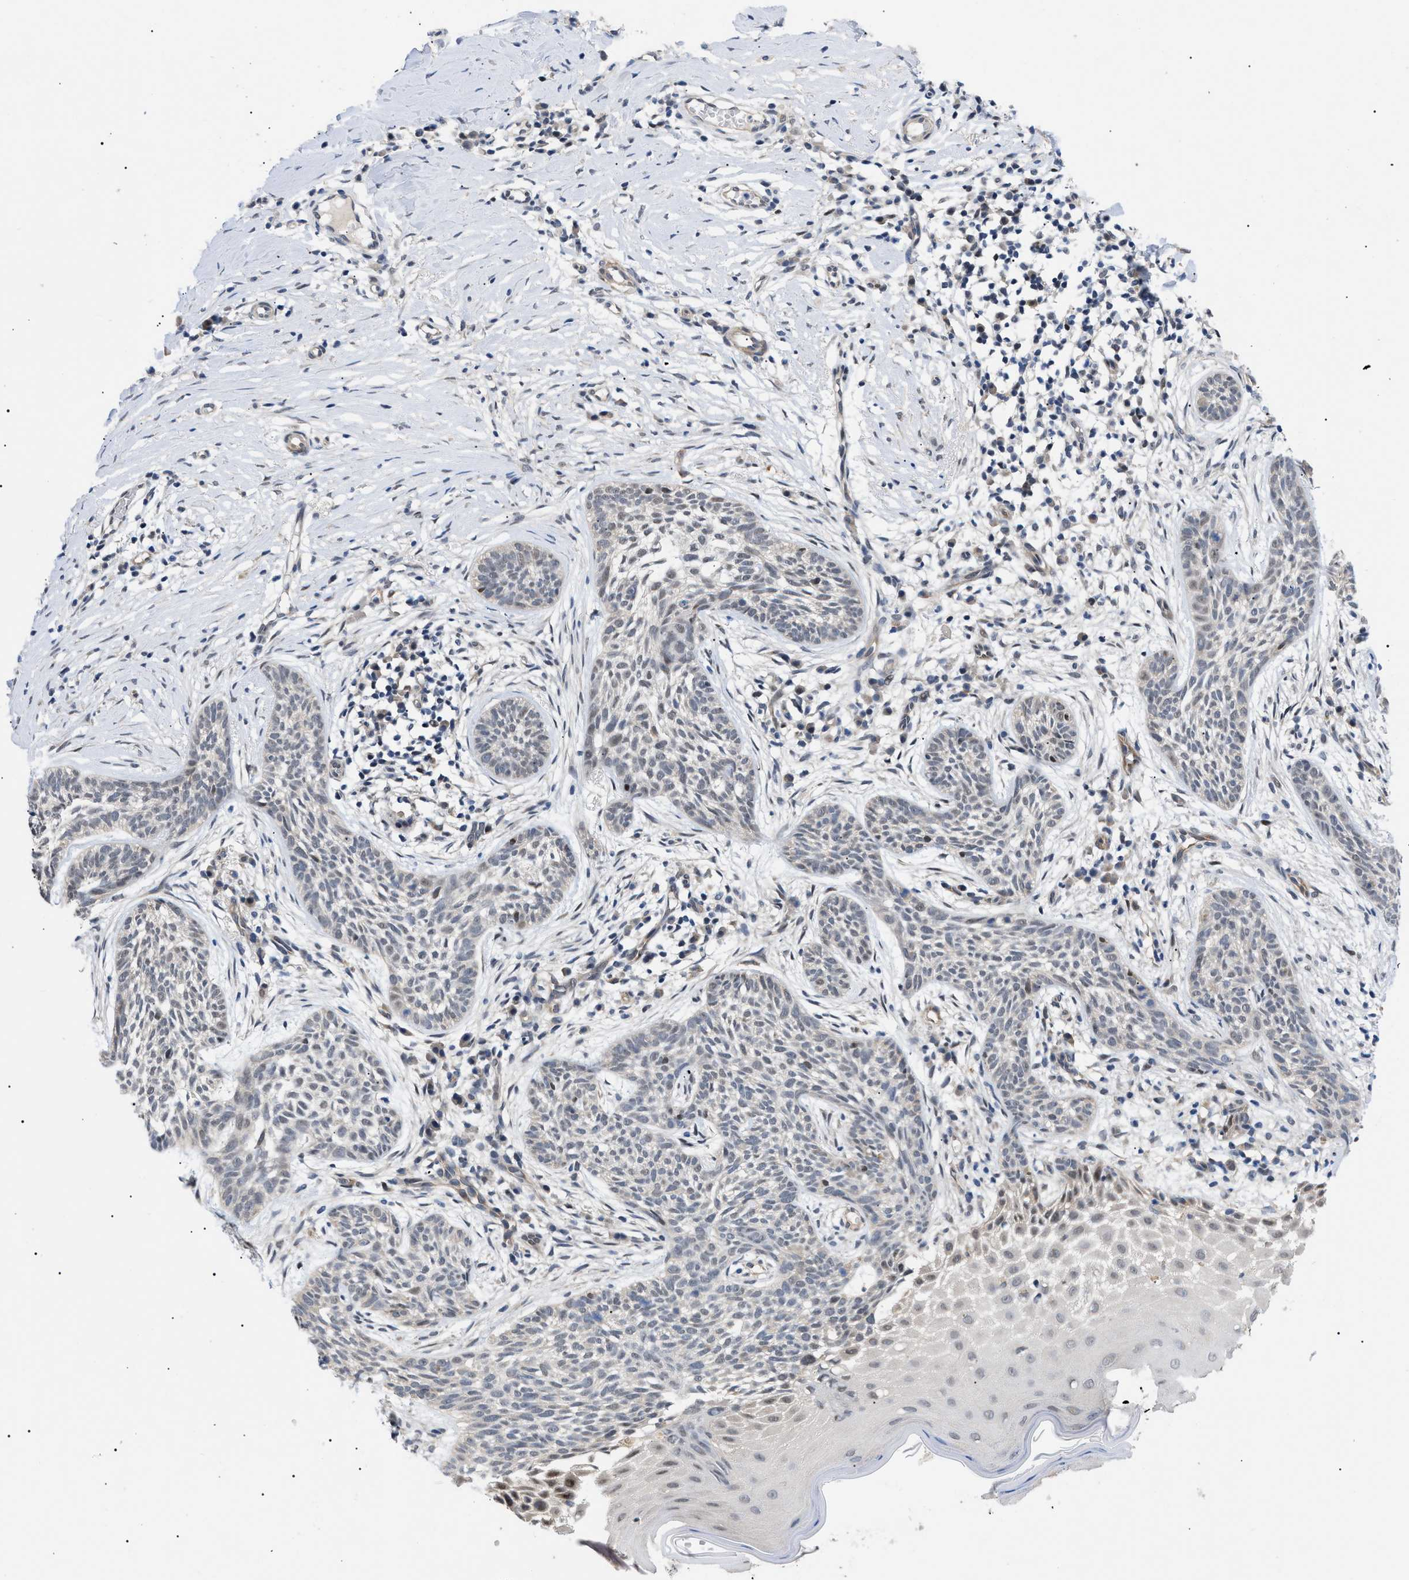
{"staining": {"intensity": "weak", "quantity": "<25%", "location": "cytoplasmic/membranous,nuclear"}, "tissue": "skin cancer", "cell_type": "Tumor cells", "image_type": "cancer", "snomed": [{"axis": "morphology", "description": "Basal cell carcinoma"}, {"axis": "topography", "description": "Skin"}], "caption": "The photomicrograph demonstrates no staining of tumor cells in basal cell carcinoma (skin).", "gene": "GARRE1", "patient": {"sex": "female", "age": 59}}